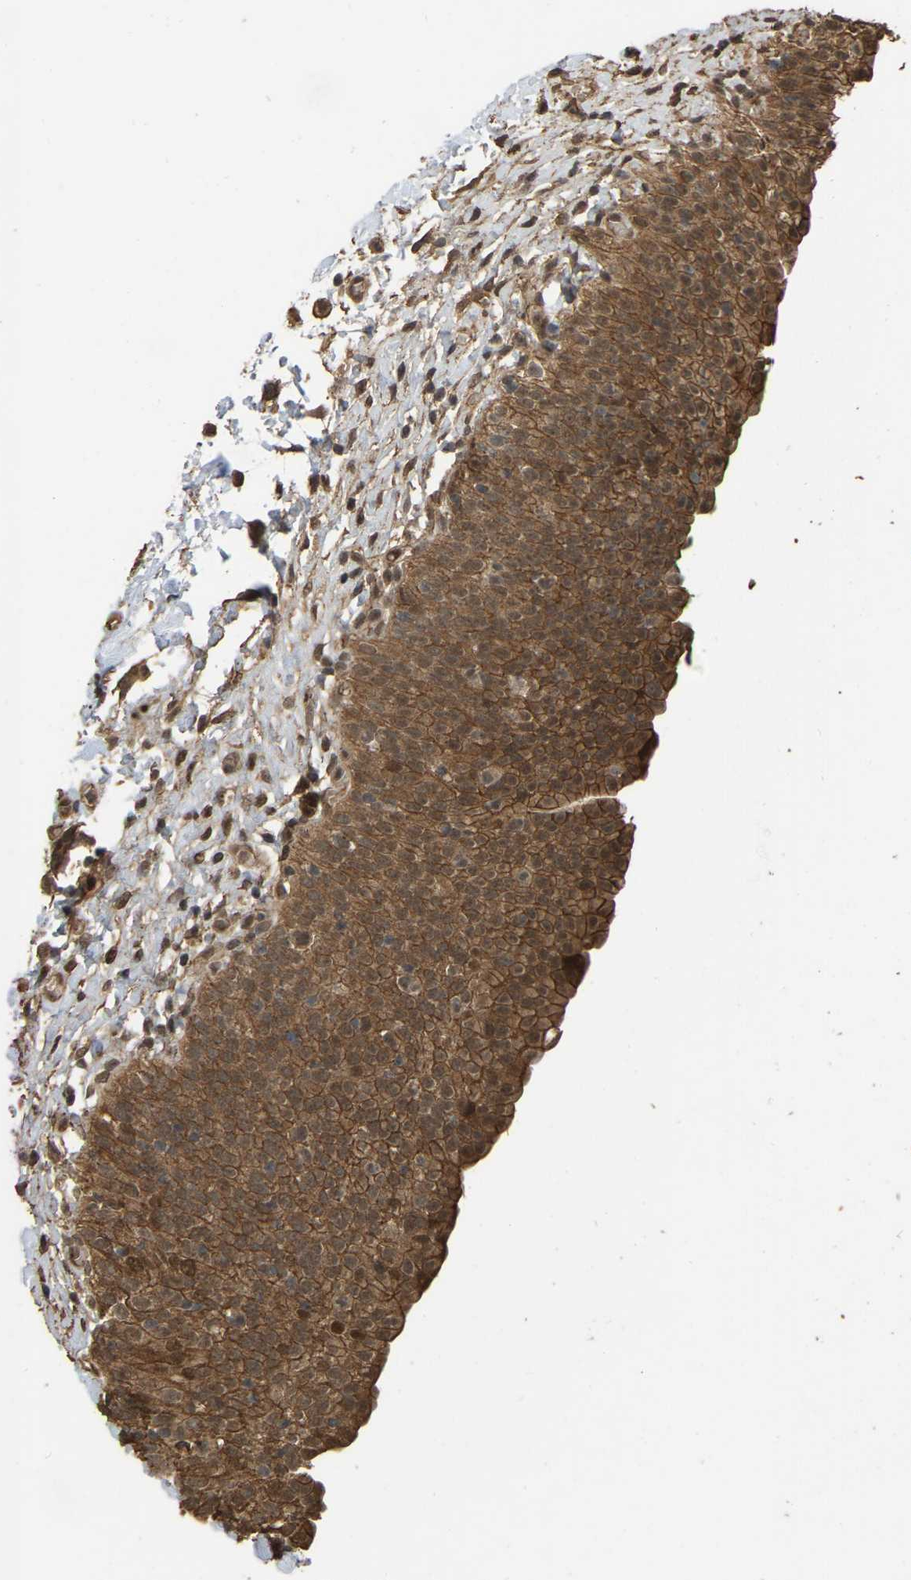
{"staining": {"intensity": "moderate", "quantity": ">75%", "location": "cytoplasmic/membranous"}, "tissue": "urinary bladder", "cell_type": "Urothelial cells", "image_type": "normal", "snomed": [{"axis": "morphology", "description": "Normal tissue, NOS"}, {"axis": "topography", "description": "Urinary bladder"}], "caption": "Immunohistochemical staining of benign human urinary bladder demonstrates medium levels of moderate cytoplasmic/membranous staining in about >75% of urothelial cells.", "gene": "ARHGAP23", "patient": {"sex": "male", "age": 55}}